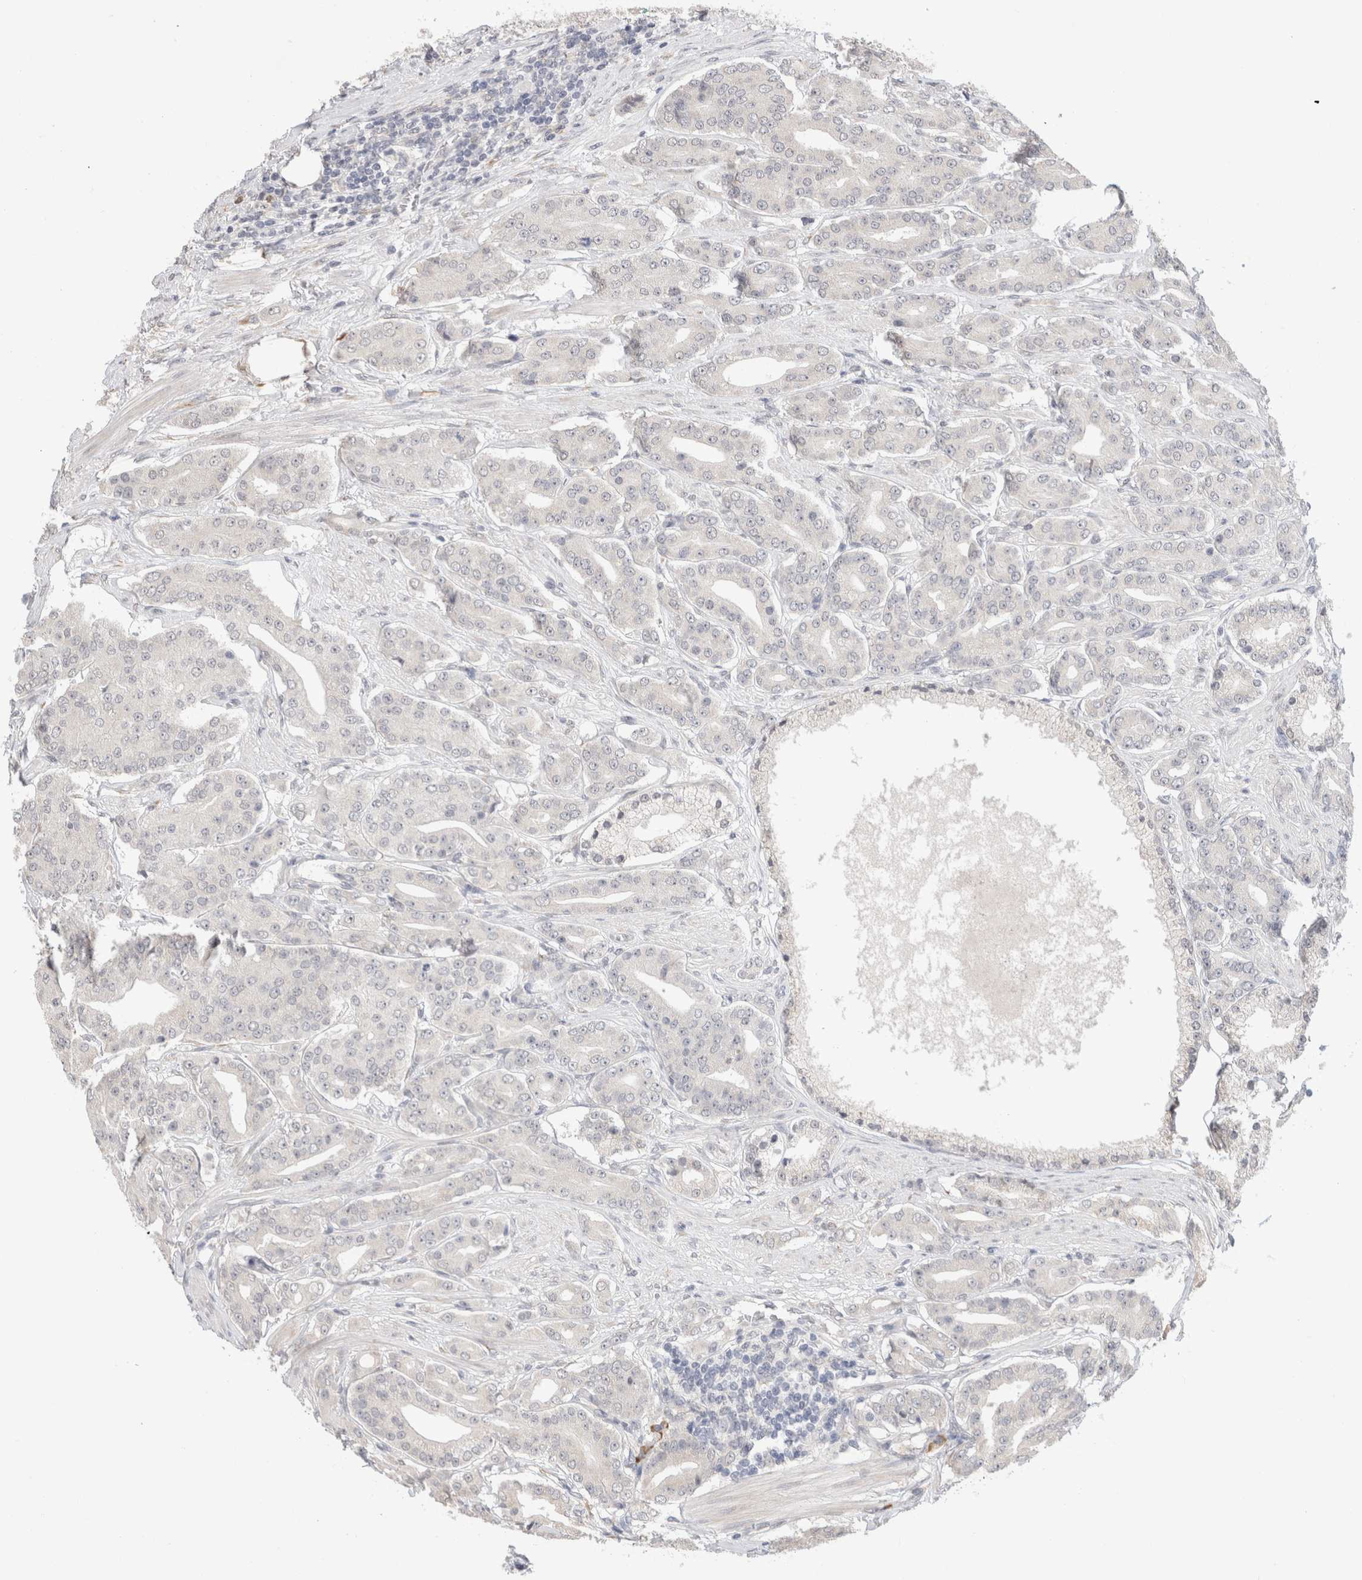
{"staining": {"intensity": "negative", "quantity": "none", "location": "none"}, "tissue": "prostate cancer", "cell_type": "Tumor cells", "image_type": "cancer", "snomed": [{"axis": "morphology", "description": "Adenocarcinoma, High grade"}, {"axis": "topography", "description": "Prostate"}], "caption": "A micrograph of prostate adenocarcinoma (high-grade) stained for a protein shows no brown staining in tumor cells.", "gene": "HDLBP", "patient": {"sex": "male", "age": 71}}